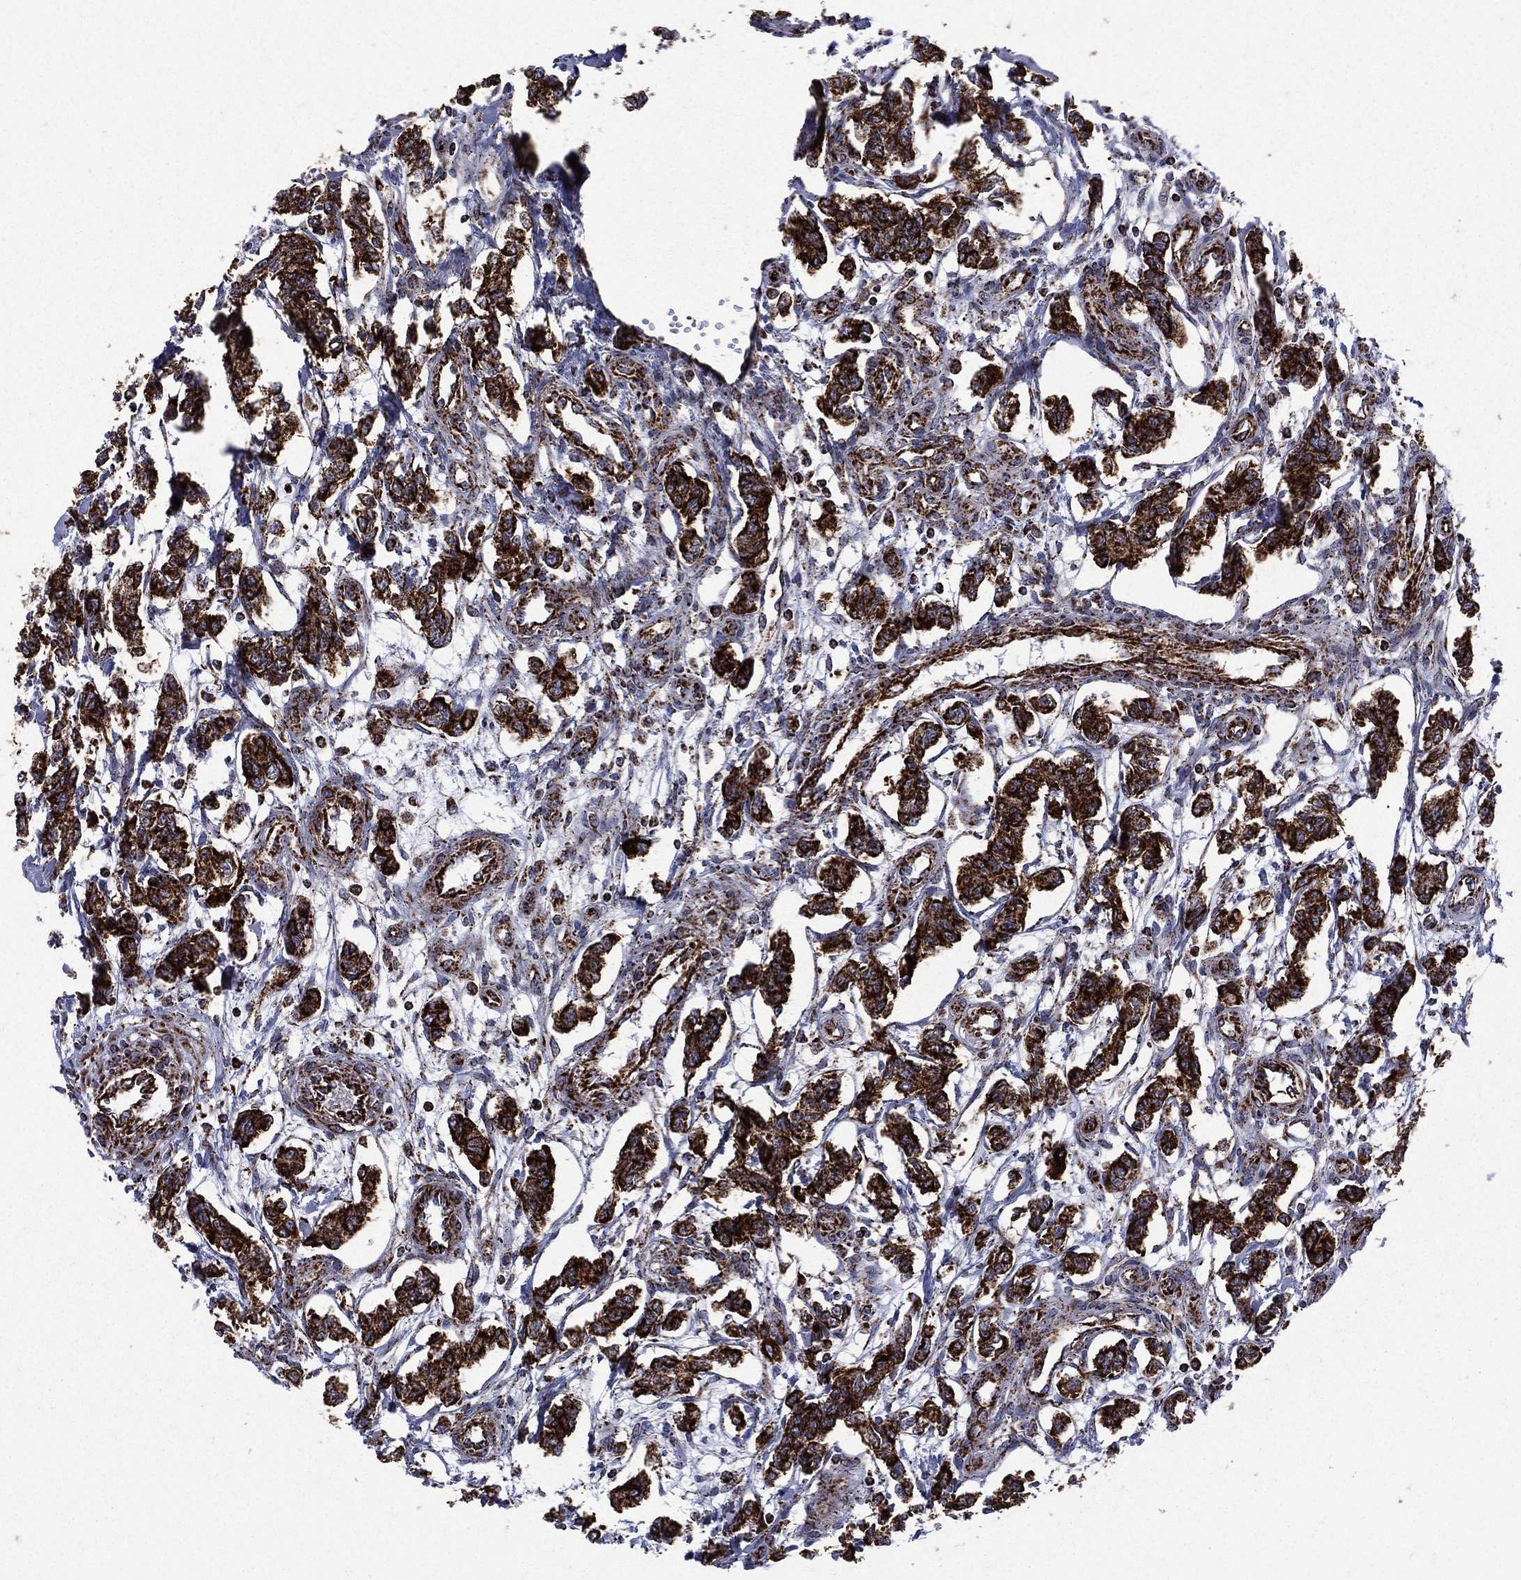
{"staining": {"intensity": "strong", "quantity": ">75%", "location": "cytoplasmic/membranous"}, "tissue": "carcinoid", "cell_type": "Tumor cells", "image_type": "cancer", "snomed": [{"axis": "morphology", "description": "Carcinoid, malignant, NOS"}, {"axis": "topography", "description": "Kidney"}], "caption": "A histopathology image of human carcinoid stained for a protein exhibits strong cytoplasmic/membranous brown staining in tumor cells.", "gene": "GOT2", "patient": {"sex": "female", "age": 41}}